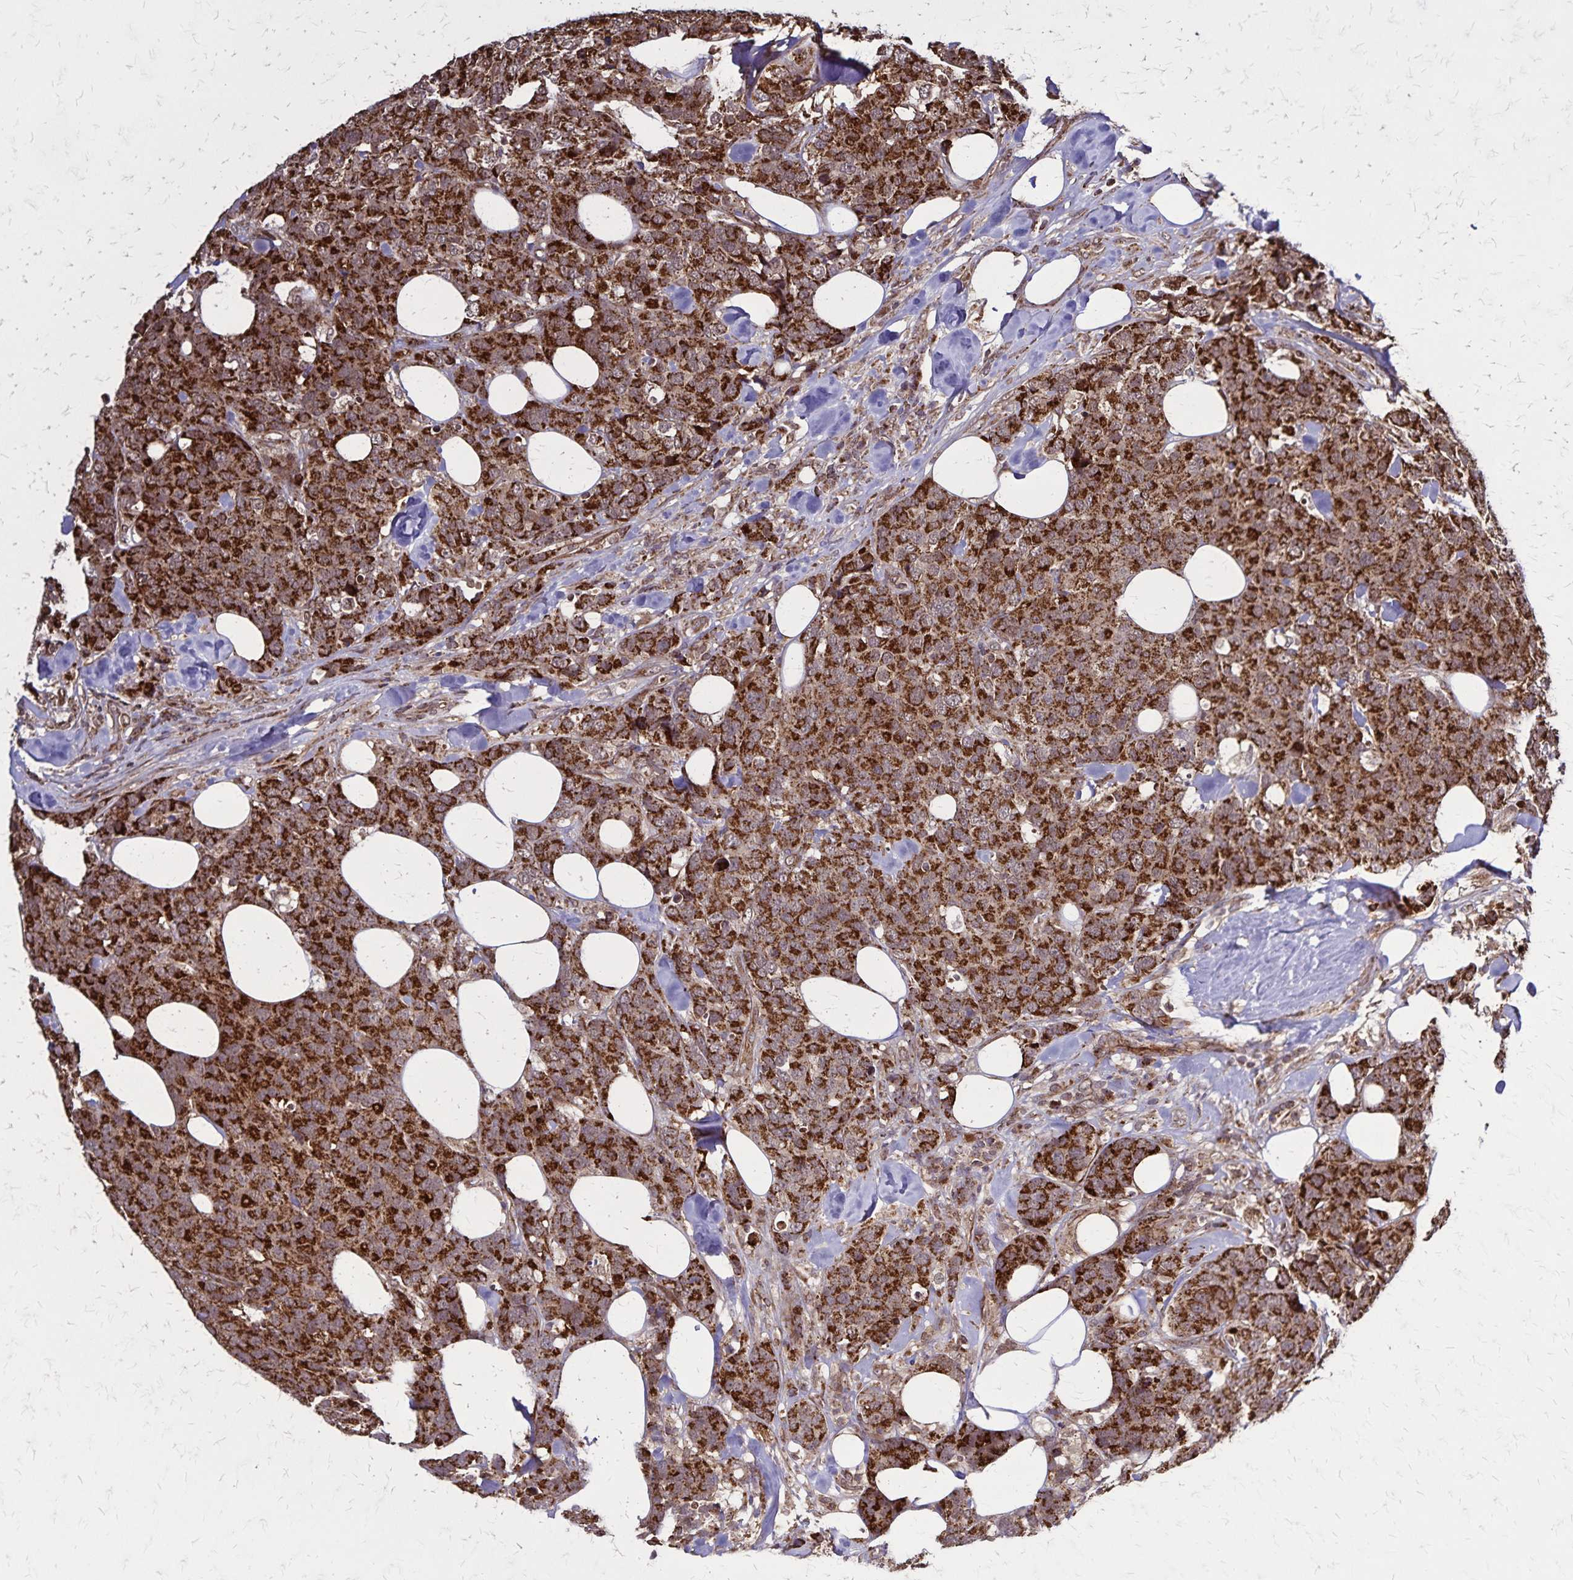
{"staining": {"intensity": "strong", "quantity": ">75%", "location": "cytoplasmic/membranous"}, "tissue": "breast cancer", "cell_type": "Tumor cells", "image_type": "cancer", "snomed": [{"axis": "morphology", "description": "Lobular carcinoma"}, {"axis": "topography", "description": "Breast"}], "caption": "This is a micrograph of immunohistochemistry (IHC) staining of breast lobular carcinoma, which shows strong positivity in the cytoplasmic/membranous of tumor cells.", "gene": "NFS1", "patient": {"sex": "female", "age": 59}}